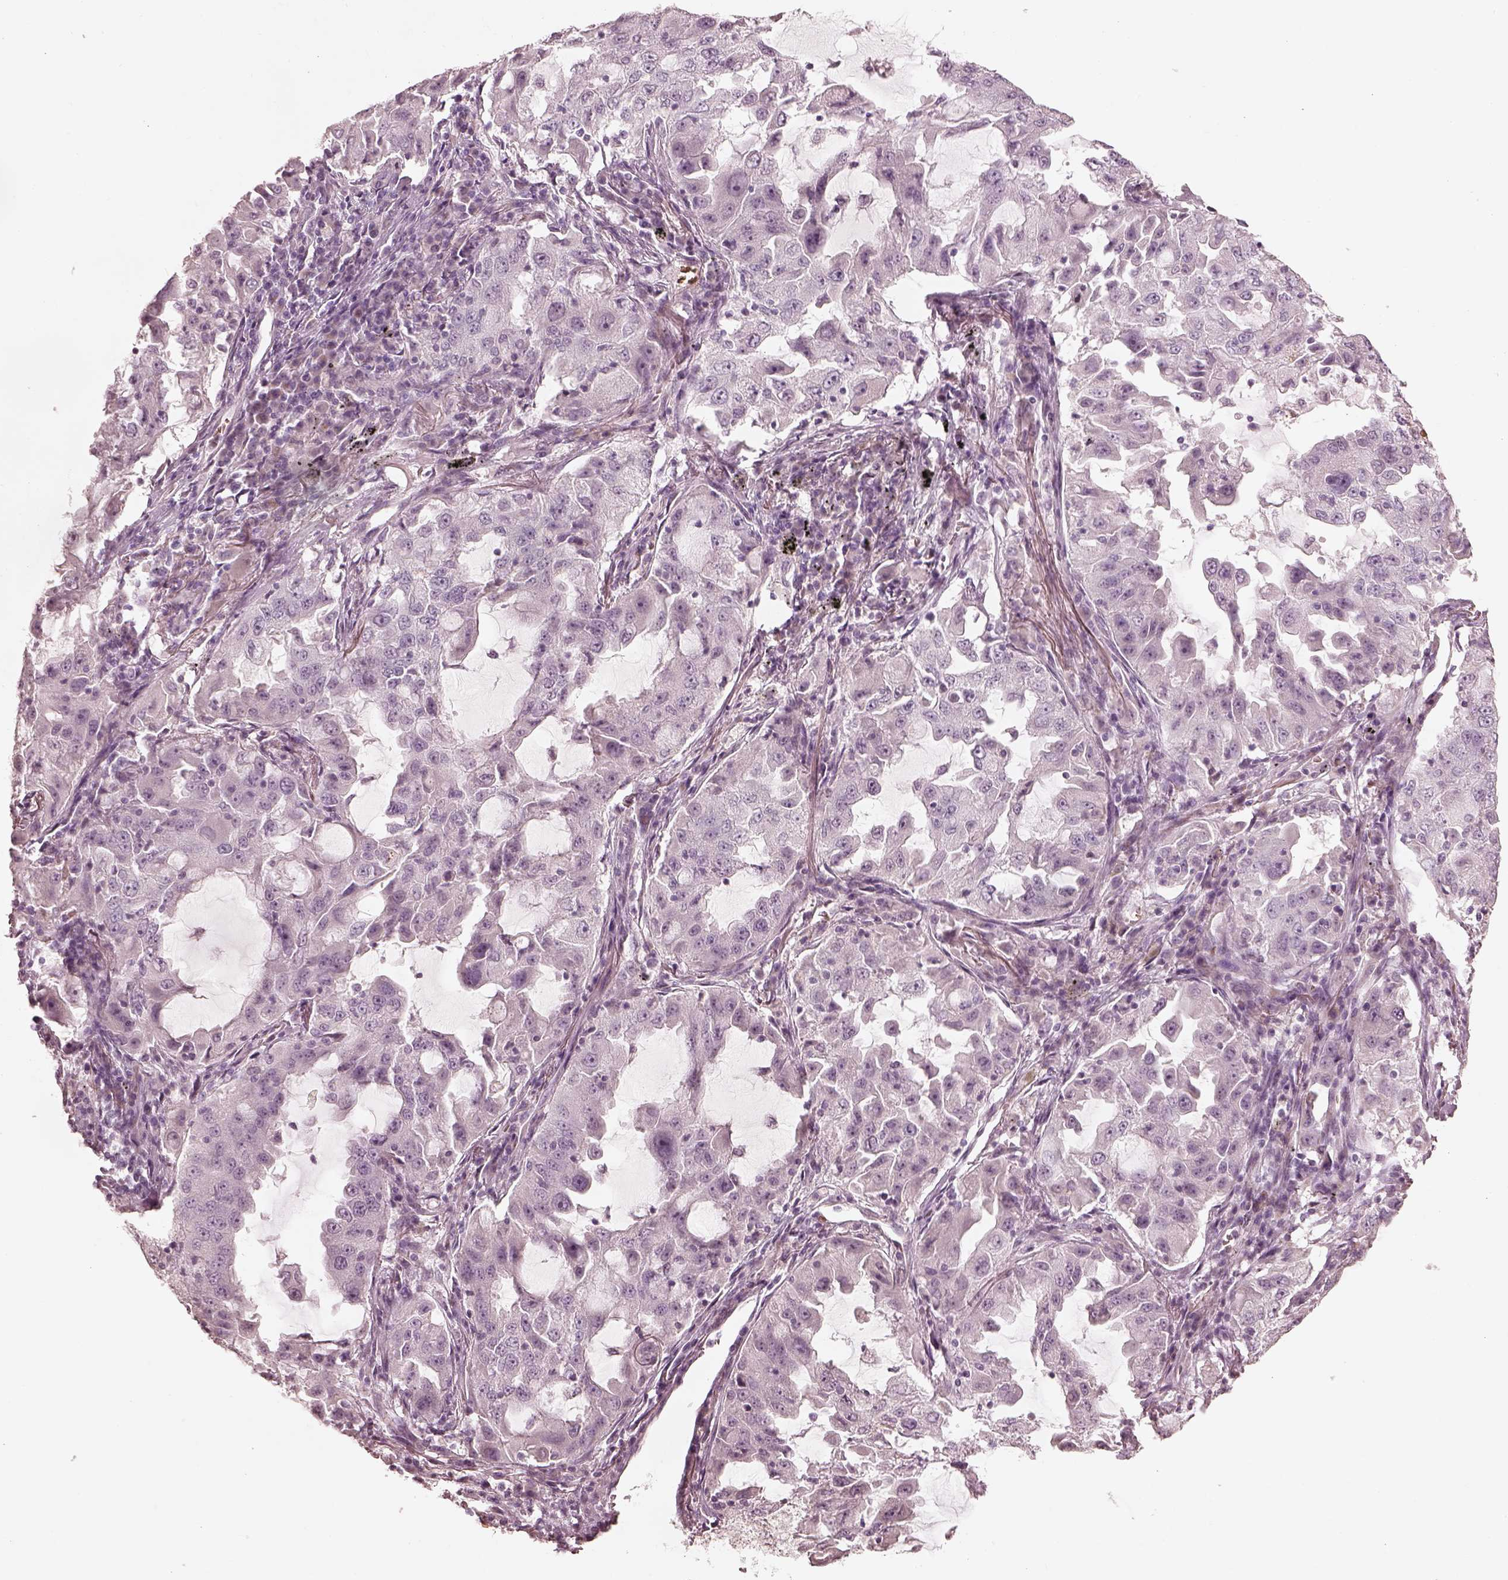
{"staining": {"intensity": "negative", "quantity": "none", "location": "none"}, "tissue": "lung cancer", "cell_type": "Tumor cells", "image_type": "cancer", "snomed": [{"axis": "morphology", "description": "Adenocarcinoma, NOS"}, {"axis": "topography", "description": "Lung"}], "caption": "Immunohistochemistry image of human adenocarcinoma (lung) stained for a protein (brown), which reveals no staining in tumor cells.", "gene": "ANKLE1", "patient": {"sex": "female", "age": 61}}